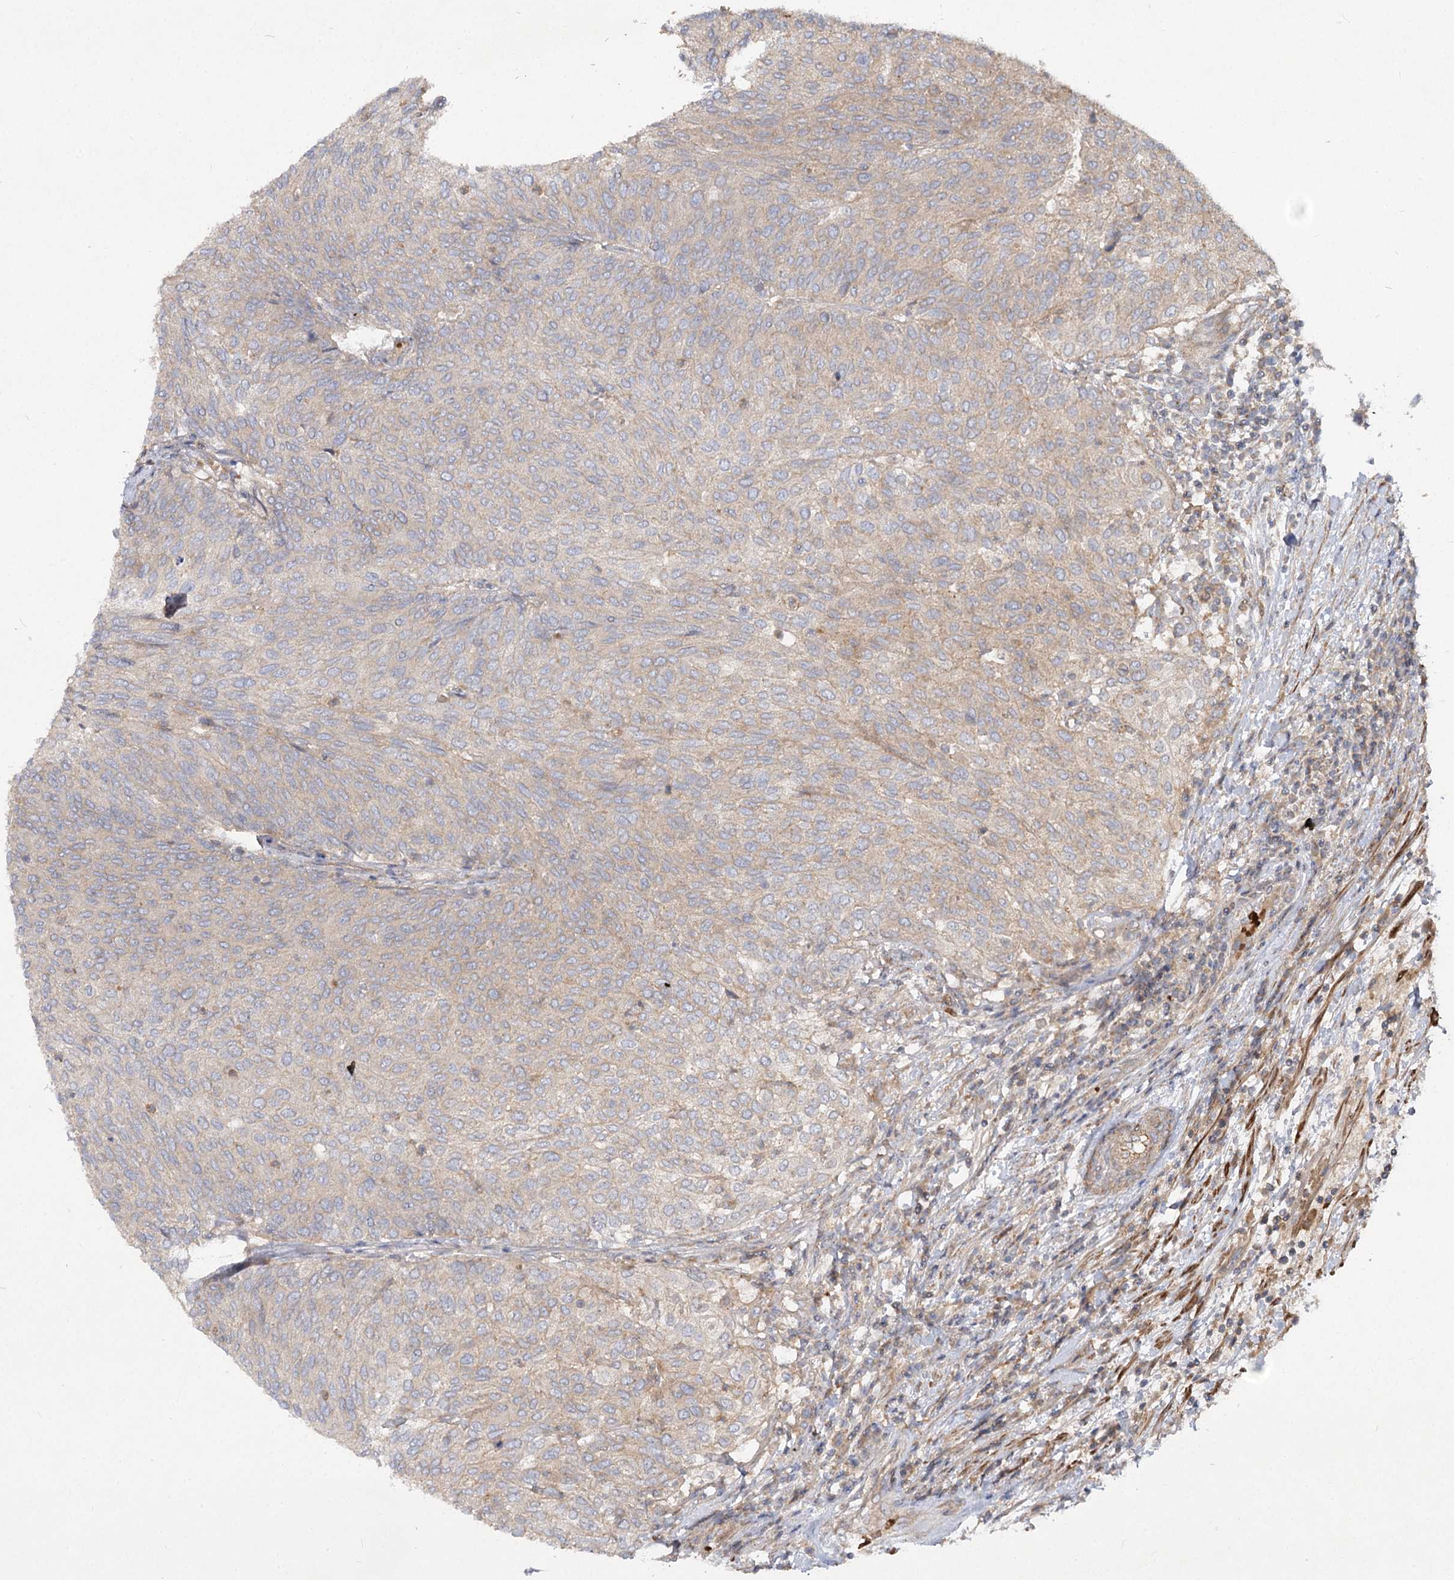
{"staining": {"intensity": "weak", "quantity": ">75%", "location": "cytoplasmic/membranous"}, "tissue": "urothelial cancer", "cell_type": "Tumor cells", "image_type": "cancer", "snomed": [{"axis": "morphology", "description": "Urothelial carcinoma, Low grade"}, {"axis": "topography", "description": "Urinary bladder"}], "caption": "Protein expression analysis of urothelial cancer reveals weak cytoplasmic/membranous positivity in about >75% of tumor cells.", "gene": "KIAA0825", "patient": {"sex": "female", "age": 79}}